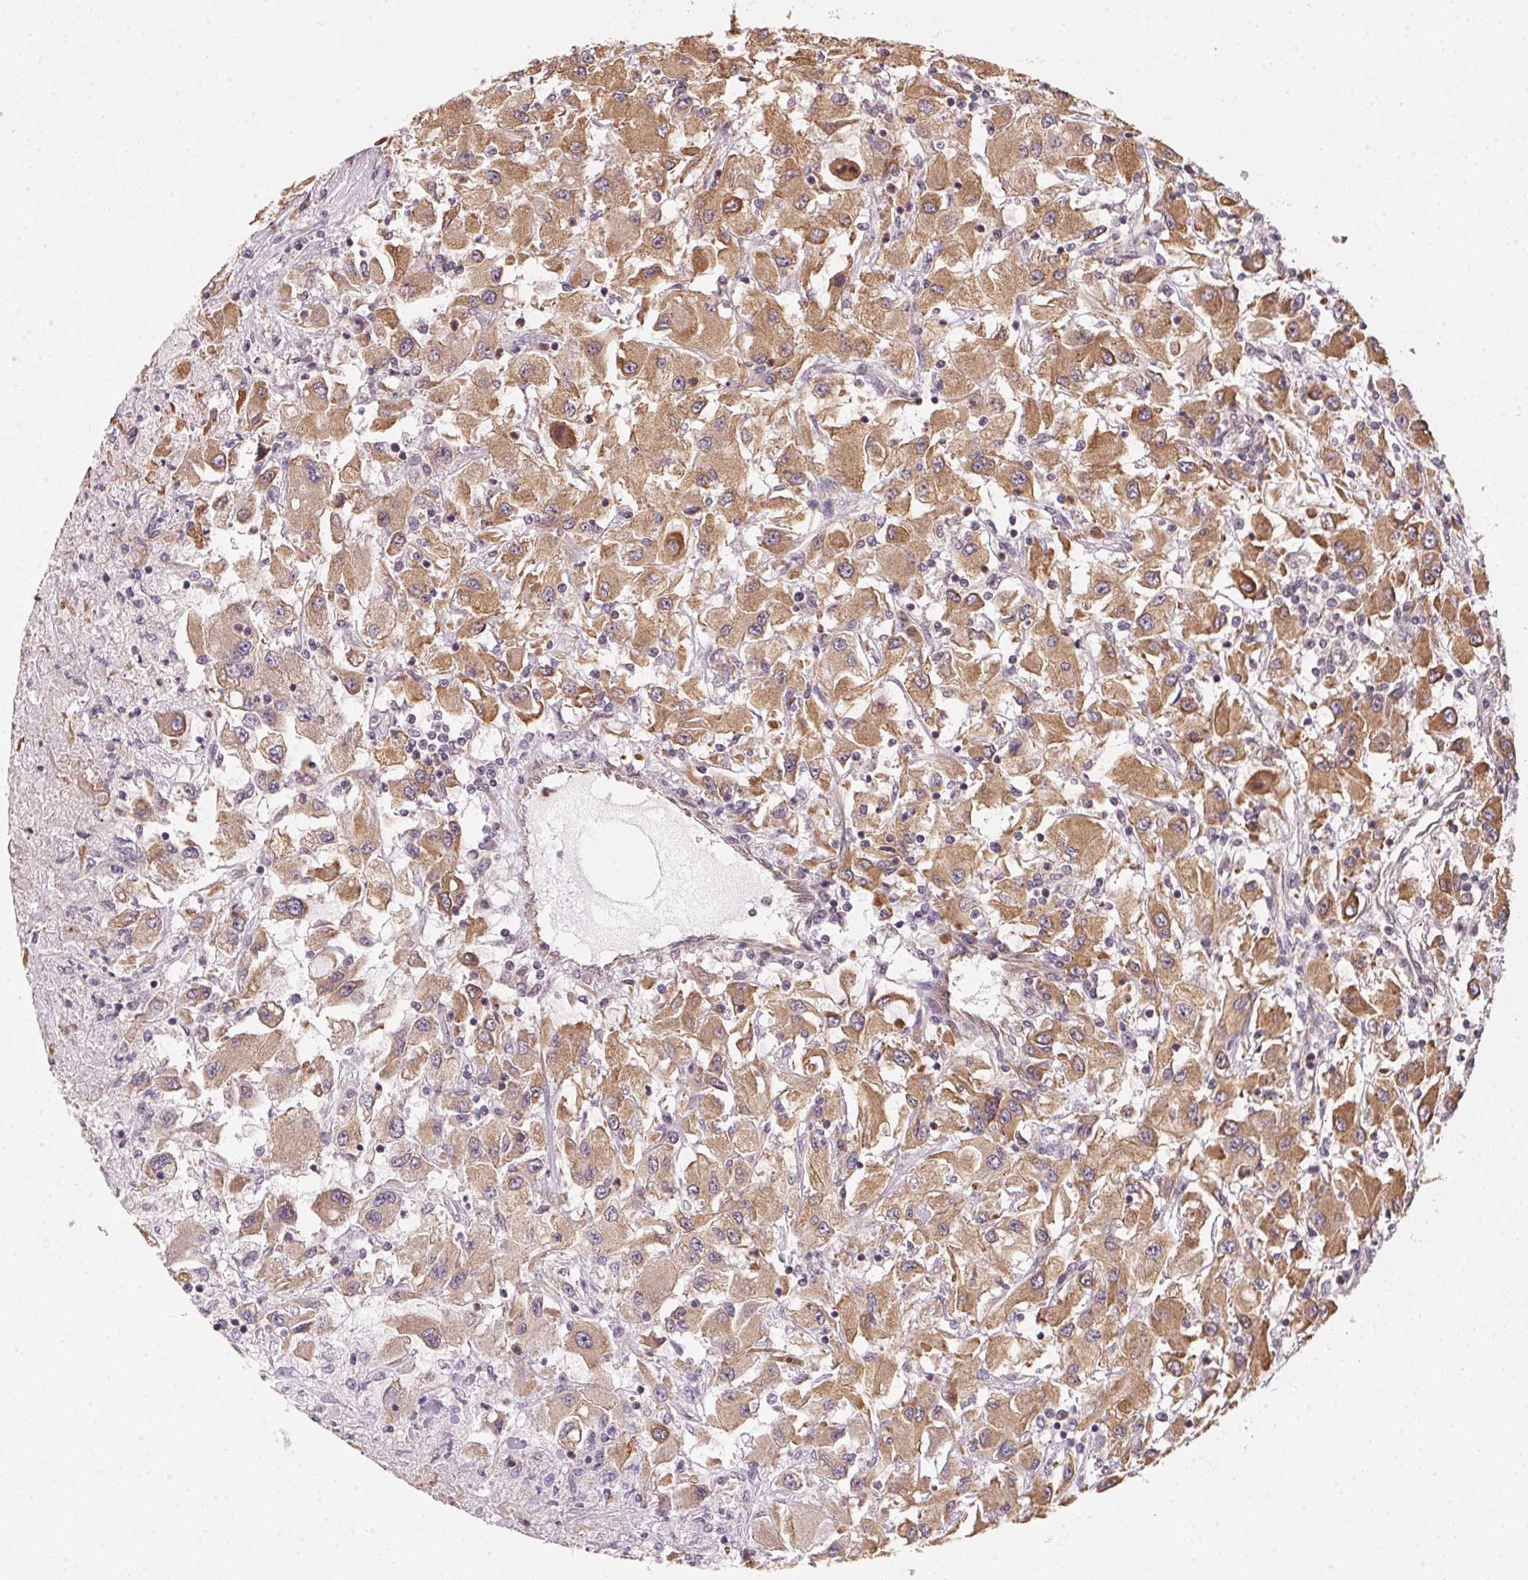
{"staining": {"intensity": "moderate", "quantity": ">75%", "location": "cytoplasmic/membranous"}, "tissue": "renal cancer", "cell_type": "Tumor cells", "image_type": "cancer", "snomed": [{"axis": "morphology", "description": "Adenocarcinoma, NOS"}, {"axis": "topography", "description": "Kidney"}], "caption": "Immunohistochemical staining of renal cancer shows medium levels of moderate cytoplasmic/membranous expression in about >75% of tumor cells. (Brightfield microscopy of DAB IHC at high magnification).", "gene": "STRN4", "patient": {"sex": "female", "age": 67}}